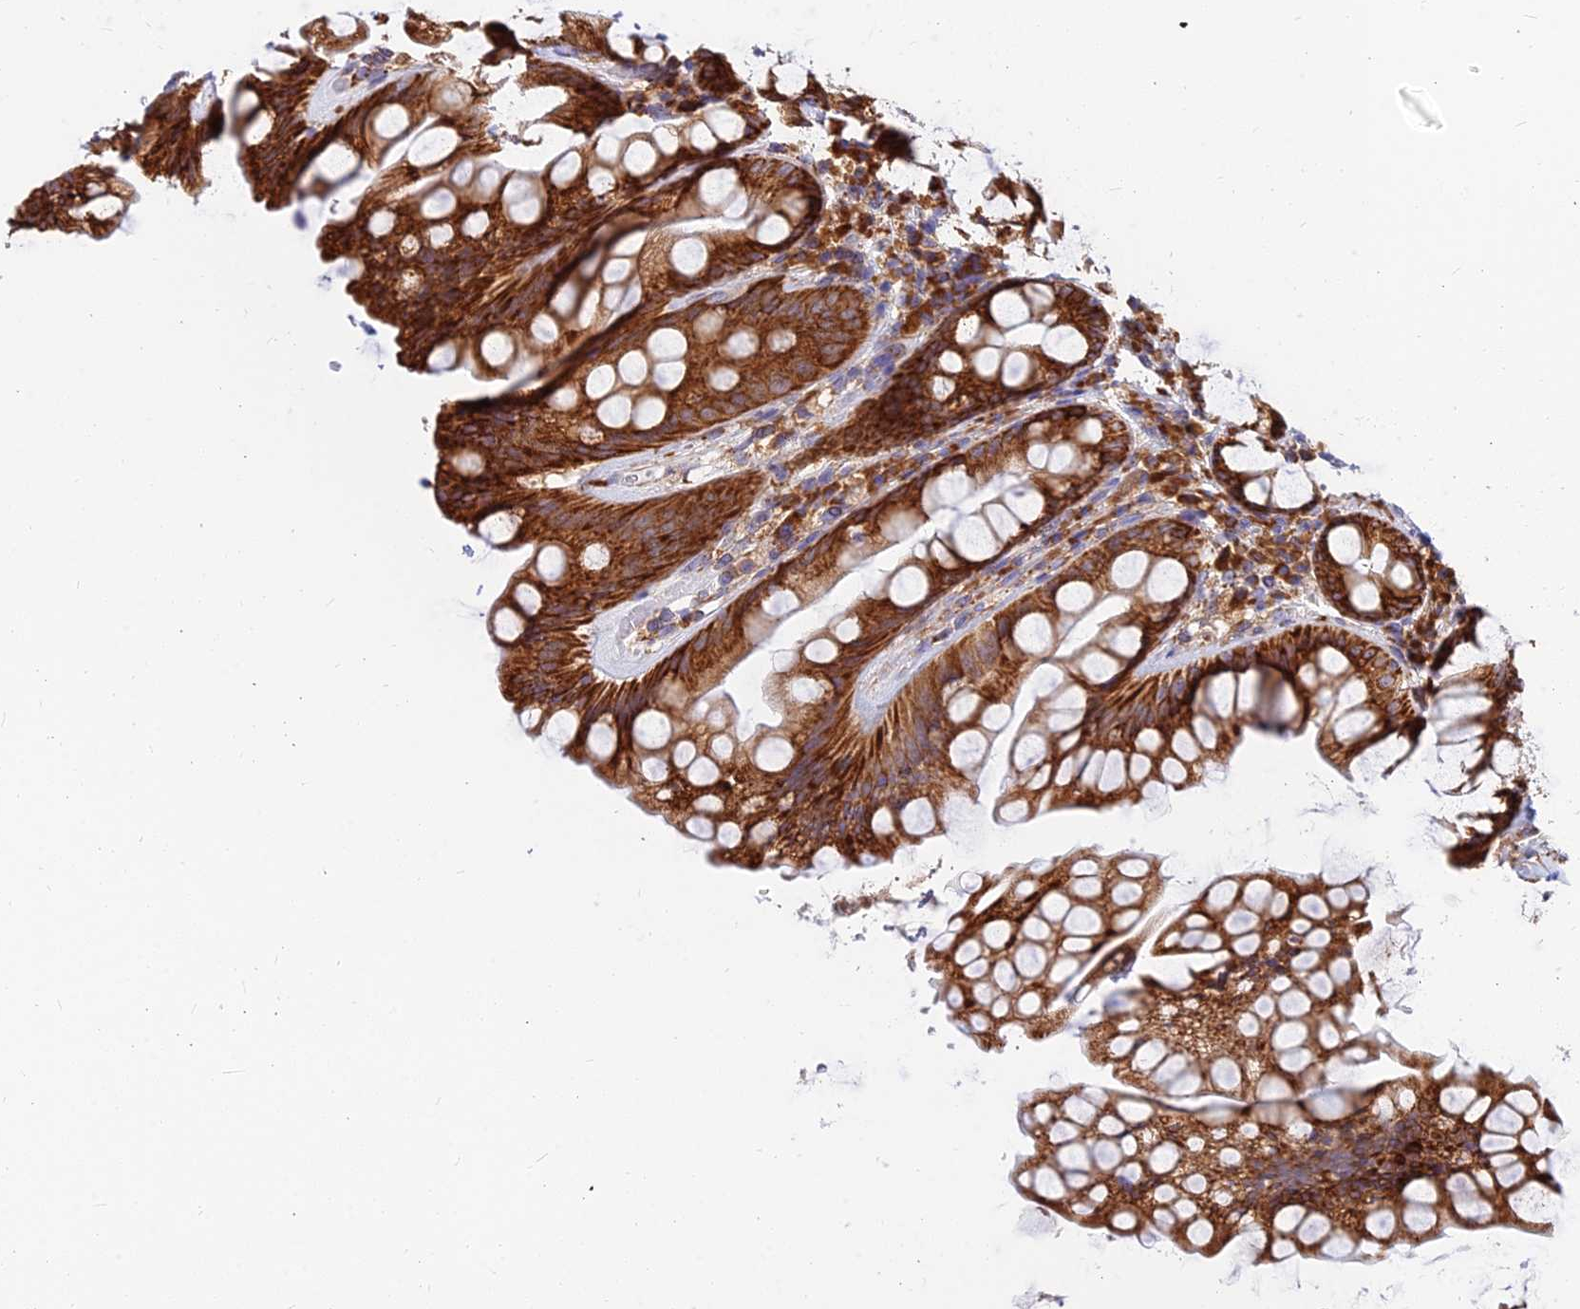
{"staining": {"intensity": "strong", "quantity": ">75%", "location": "cytoplasmic/membranous"}, "tissue": "rectum", "cell_type": "Glandular cells", "image_type": "normal", "snomed": [{"axis": "morphology", "description": "Normal tissue, NOS"}, {"axis": "topography", "description": "Rectum"}], "caption": "IHC (DAB) staining of normal rectum reveals strong cytoplasmic/membranous protein staining in approximately >75% of glandular cells.", "gene": "CCT6A", "patient": {"sex": "male", "age": 74}}